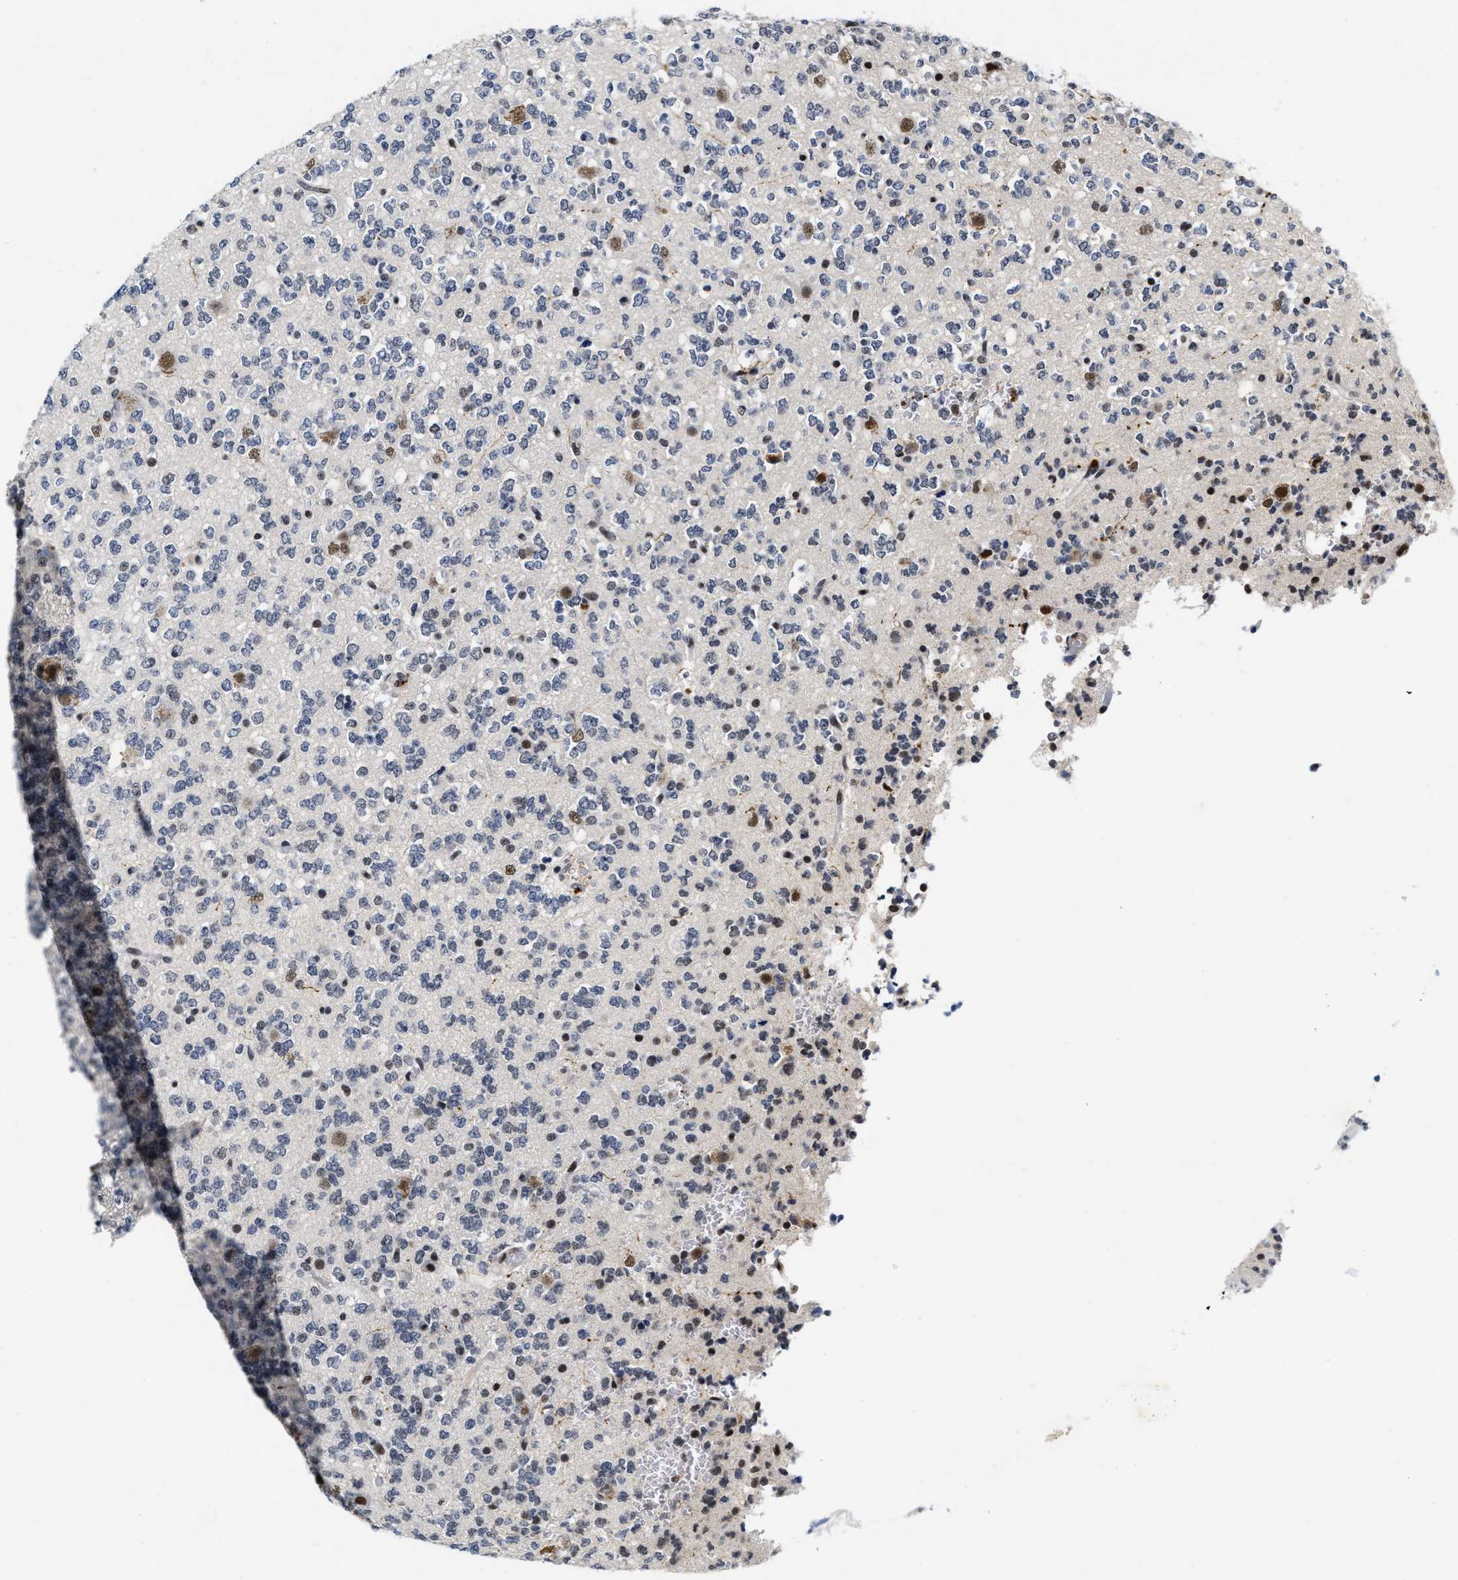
{"staining": {"intensity": "negative", "quantity": "none", "location": "none"}, "tissue": "glioma", "cell_type": "Tumor cells", "image_type": "cancer", "snomed": [{"axis": "morphology", "description": "Glioma, malignant, Low grade"}, {"axis": "topography", "description": "Brain"}], "caption": "IHC image of neoplastic tissue: glioma stained with DAB (3,3'-diaminobenzidine) exhibits no significant protein positivity in tumor cells.", "gene": "INIP", "patient": {"sex": "male", "age": 38}}